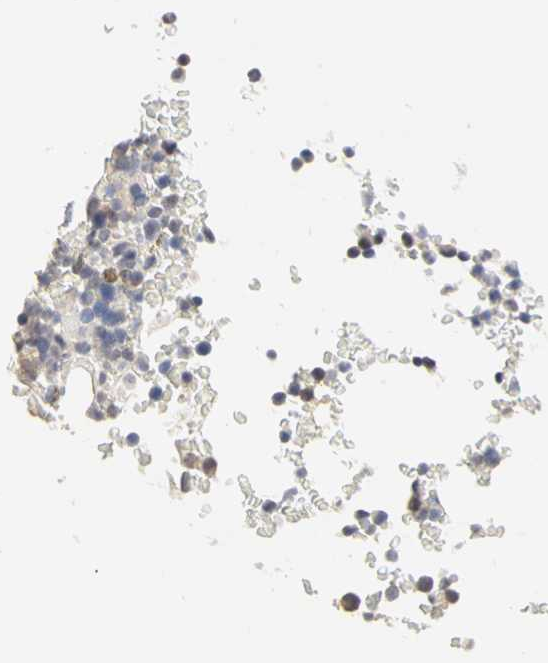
{"staining": {"intensity": "weak", "quantity": "<25%", "location": "nuclear"}, "tissue": "bone marrow", "cell_type": "Hematopoietic cells", "image_type": "normal", "snomed": [{"axis": "morphology", "description": "Normal tissue, NOS"}, {"axis": "topography", "description": "Bone marrow"}], "caption": "The micrograph shows no significant expression in hematopoietic cells of bone marrow.", "gene": "PGR", "patient": {"sex": "female", "age": 66}}